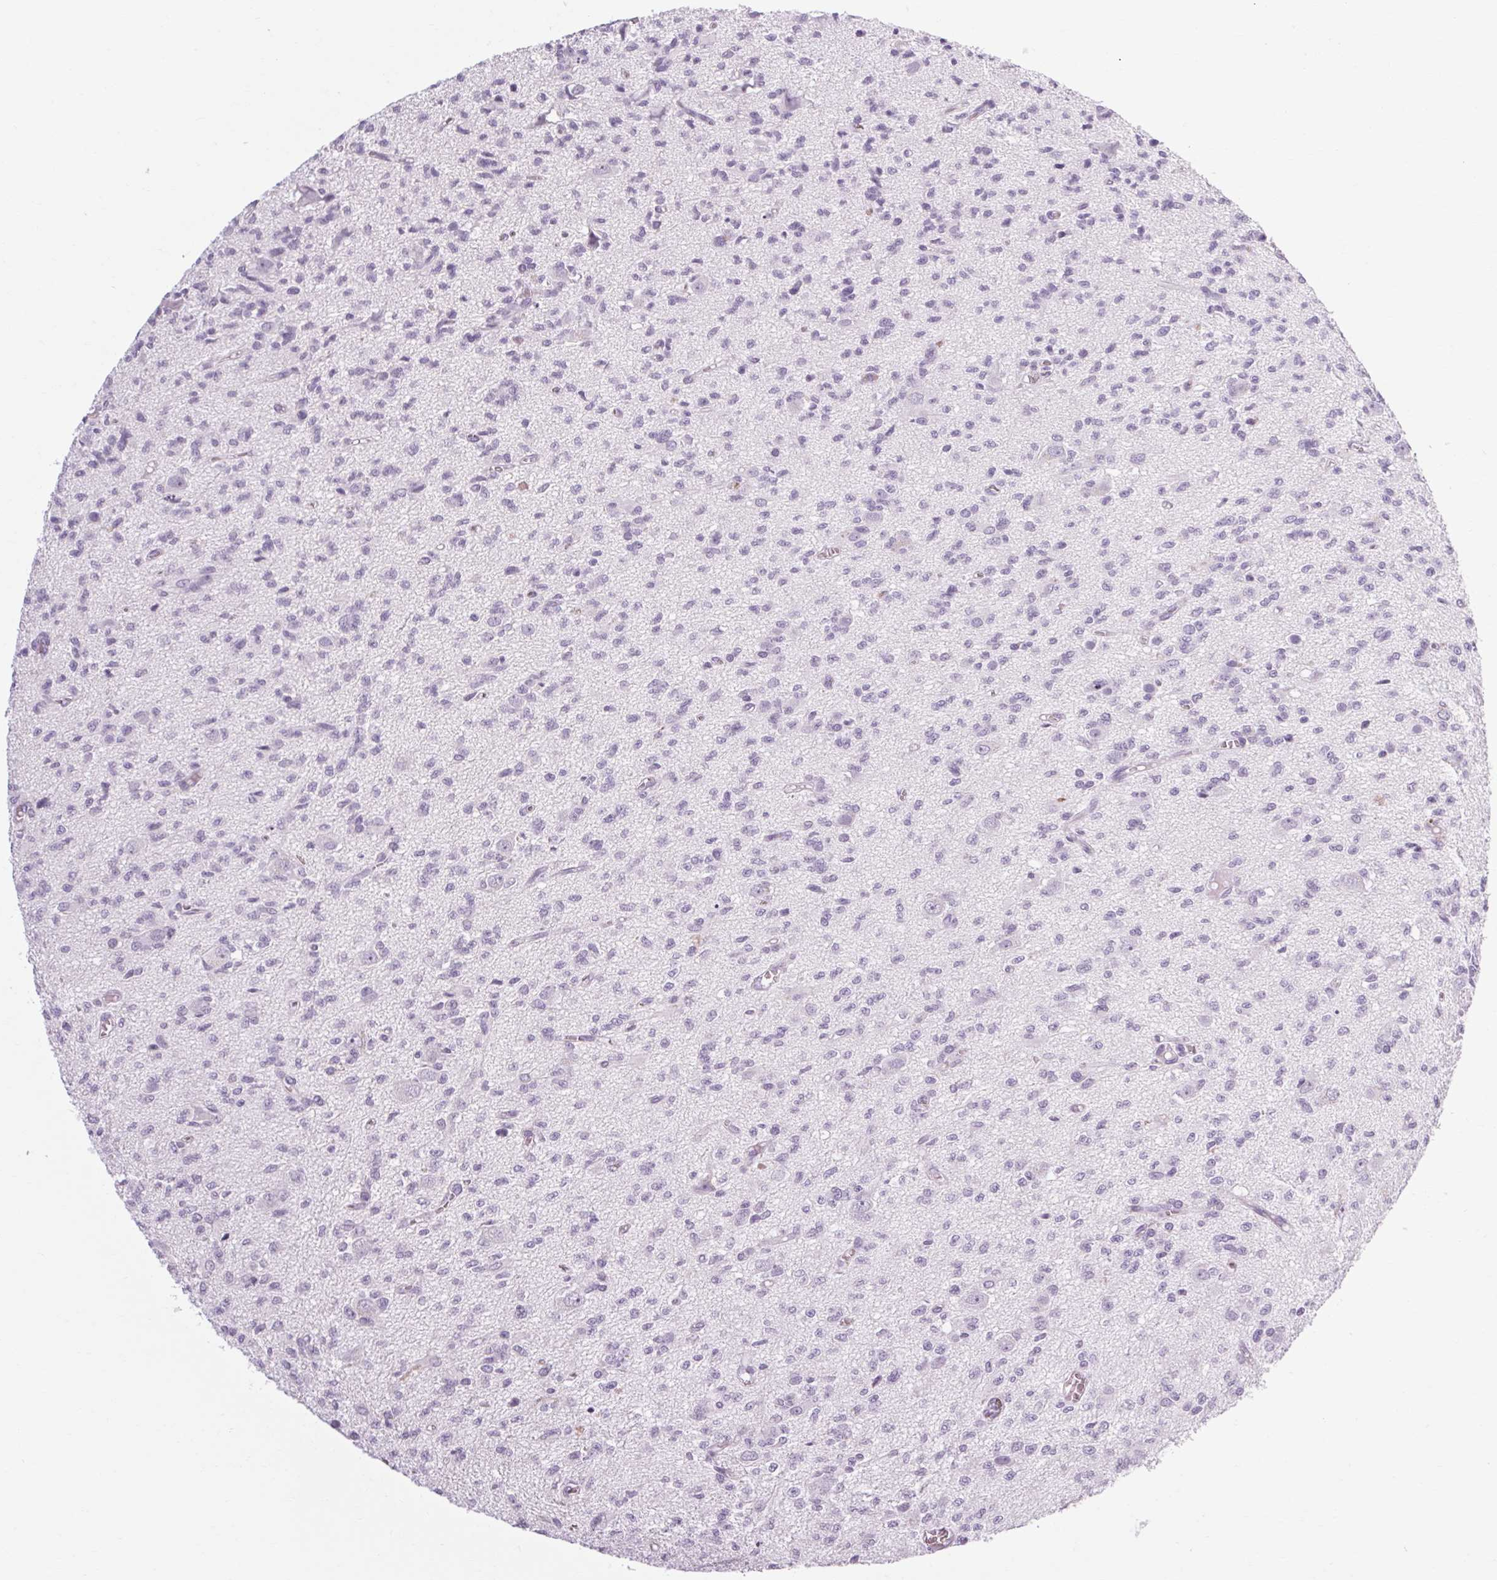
{"staining": {"intensity": "negative", "quantity": "none", "location": "none"}, "tissue": "glioma", "cell_type": "Tumor cells", "image_type": "cancer", "snomed": [{"axis": "morphology", "description": "Glioma, malignant, Low grade"}, {"axis": "topography", "description": "Brain"}], "caption": "The image displays no significant staining in tumor cells of glioma. The staining is performed using DAB (3,3'-diaminobenzidine) brown chromogen with nuclei counter-stained in using hematoxylin.", "gene": "POMC", "patient": {"sex": "male", "age": 64}}